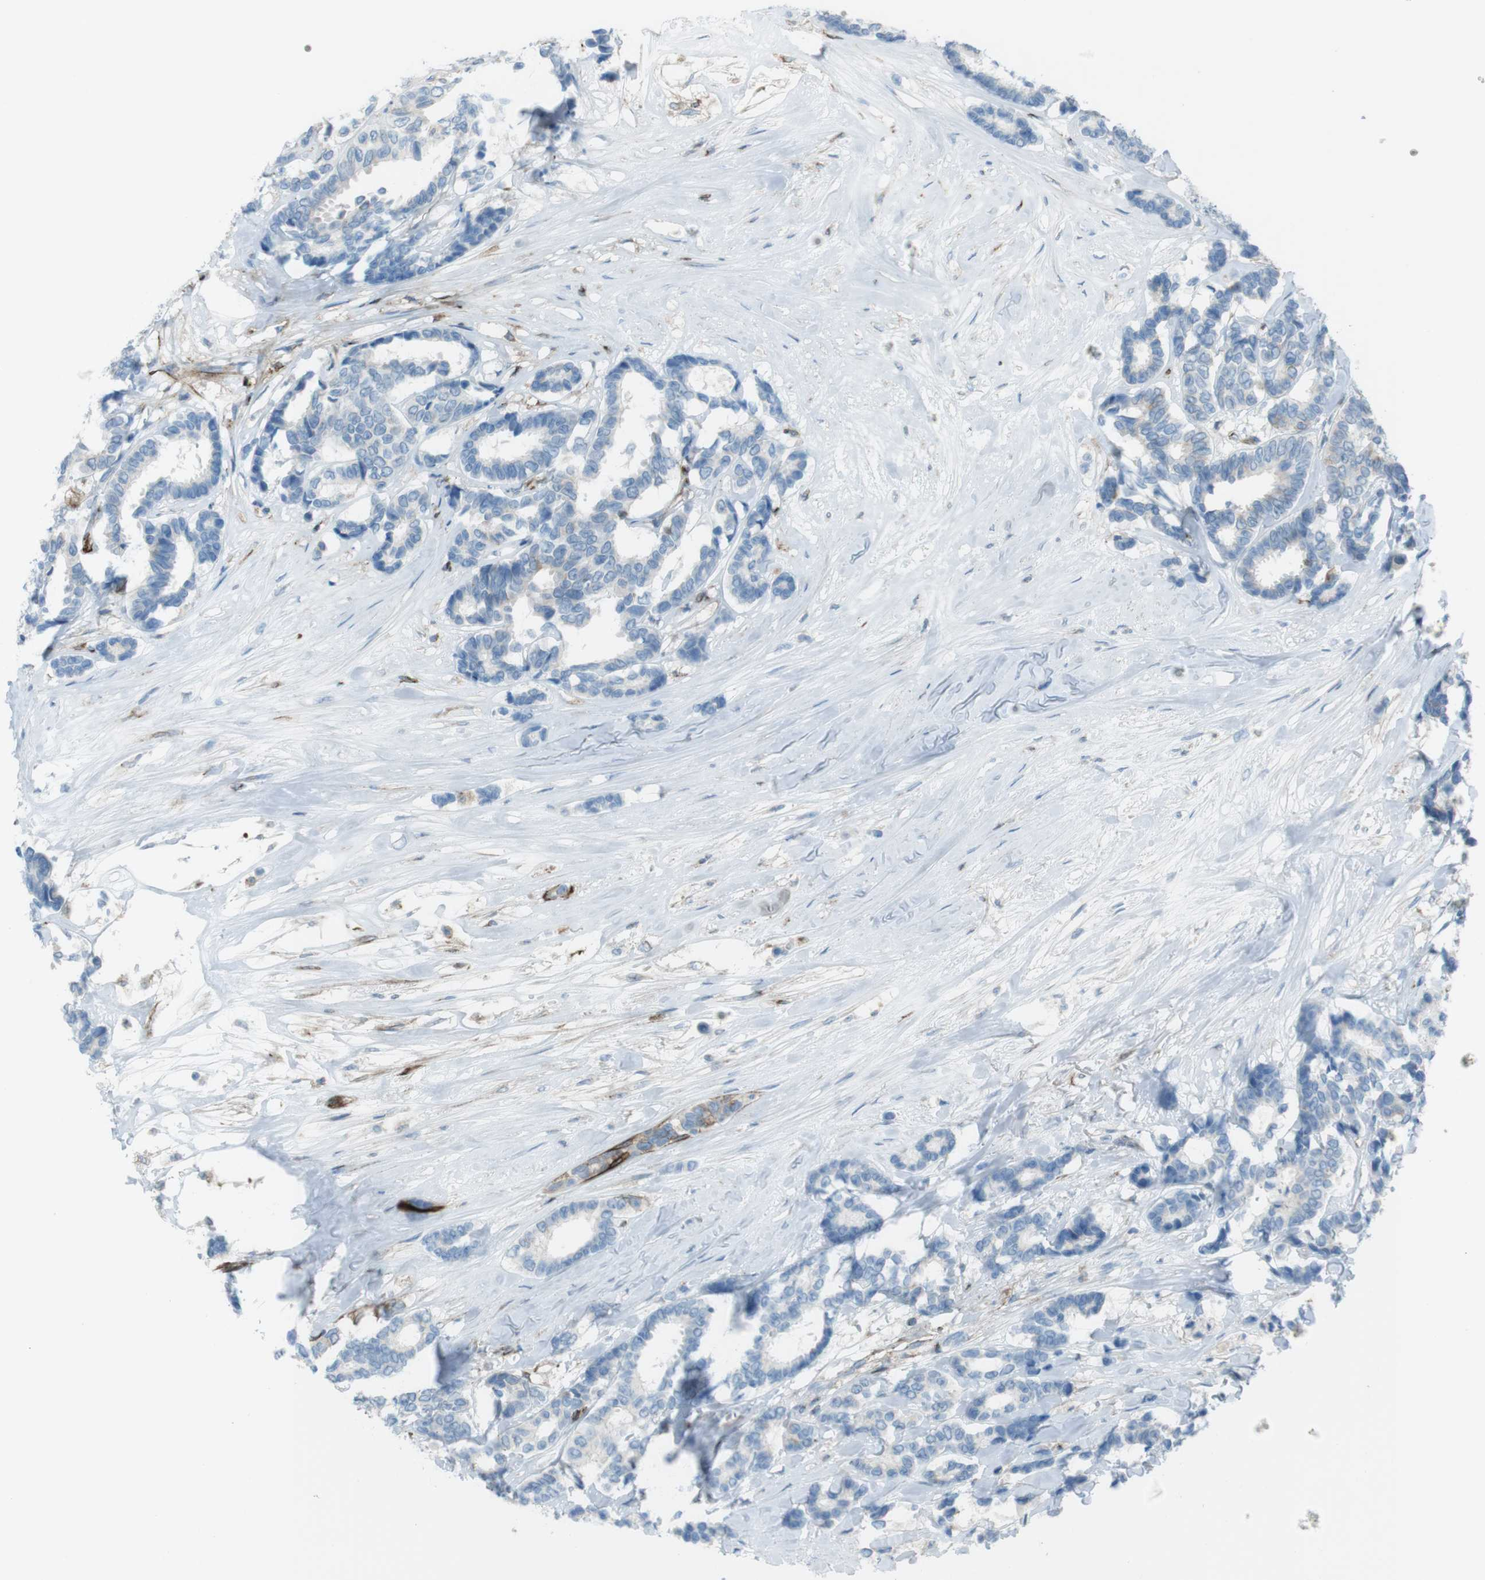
{"staining": {"intensity": "negative", "quantity": "none", "location": "none"}, "tissue": "breast cancer", "cell_type": "Tumor cells", "image_type": "cancer", "snomed": [{"axis": "morphology", "description": "Duct carcinoma"}, {"axis": "topography", "description": "Breast"}], "caption": "Breast intraductal carcinoma stained for a protein using immunohistochemistry (IHC) exhibits no expression tumor cells.", "gene": "TUBB2A", "patient": {"sex": "female", "age": 87}}